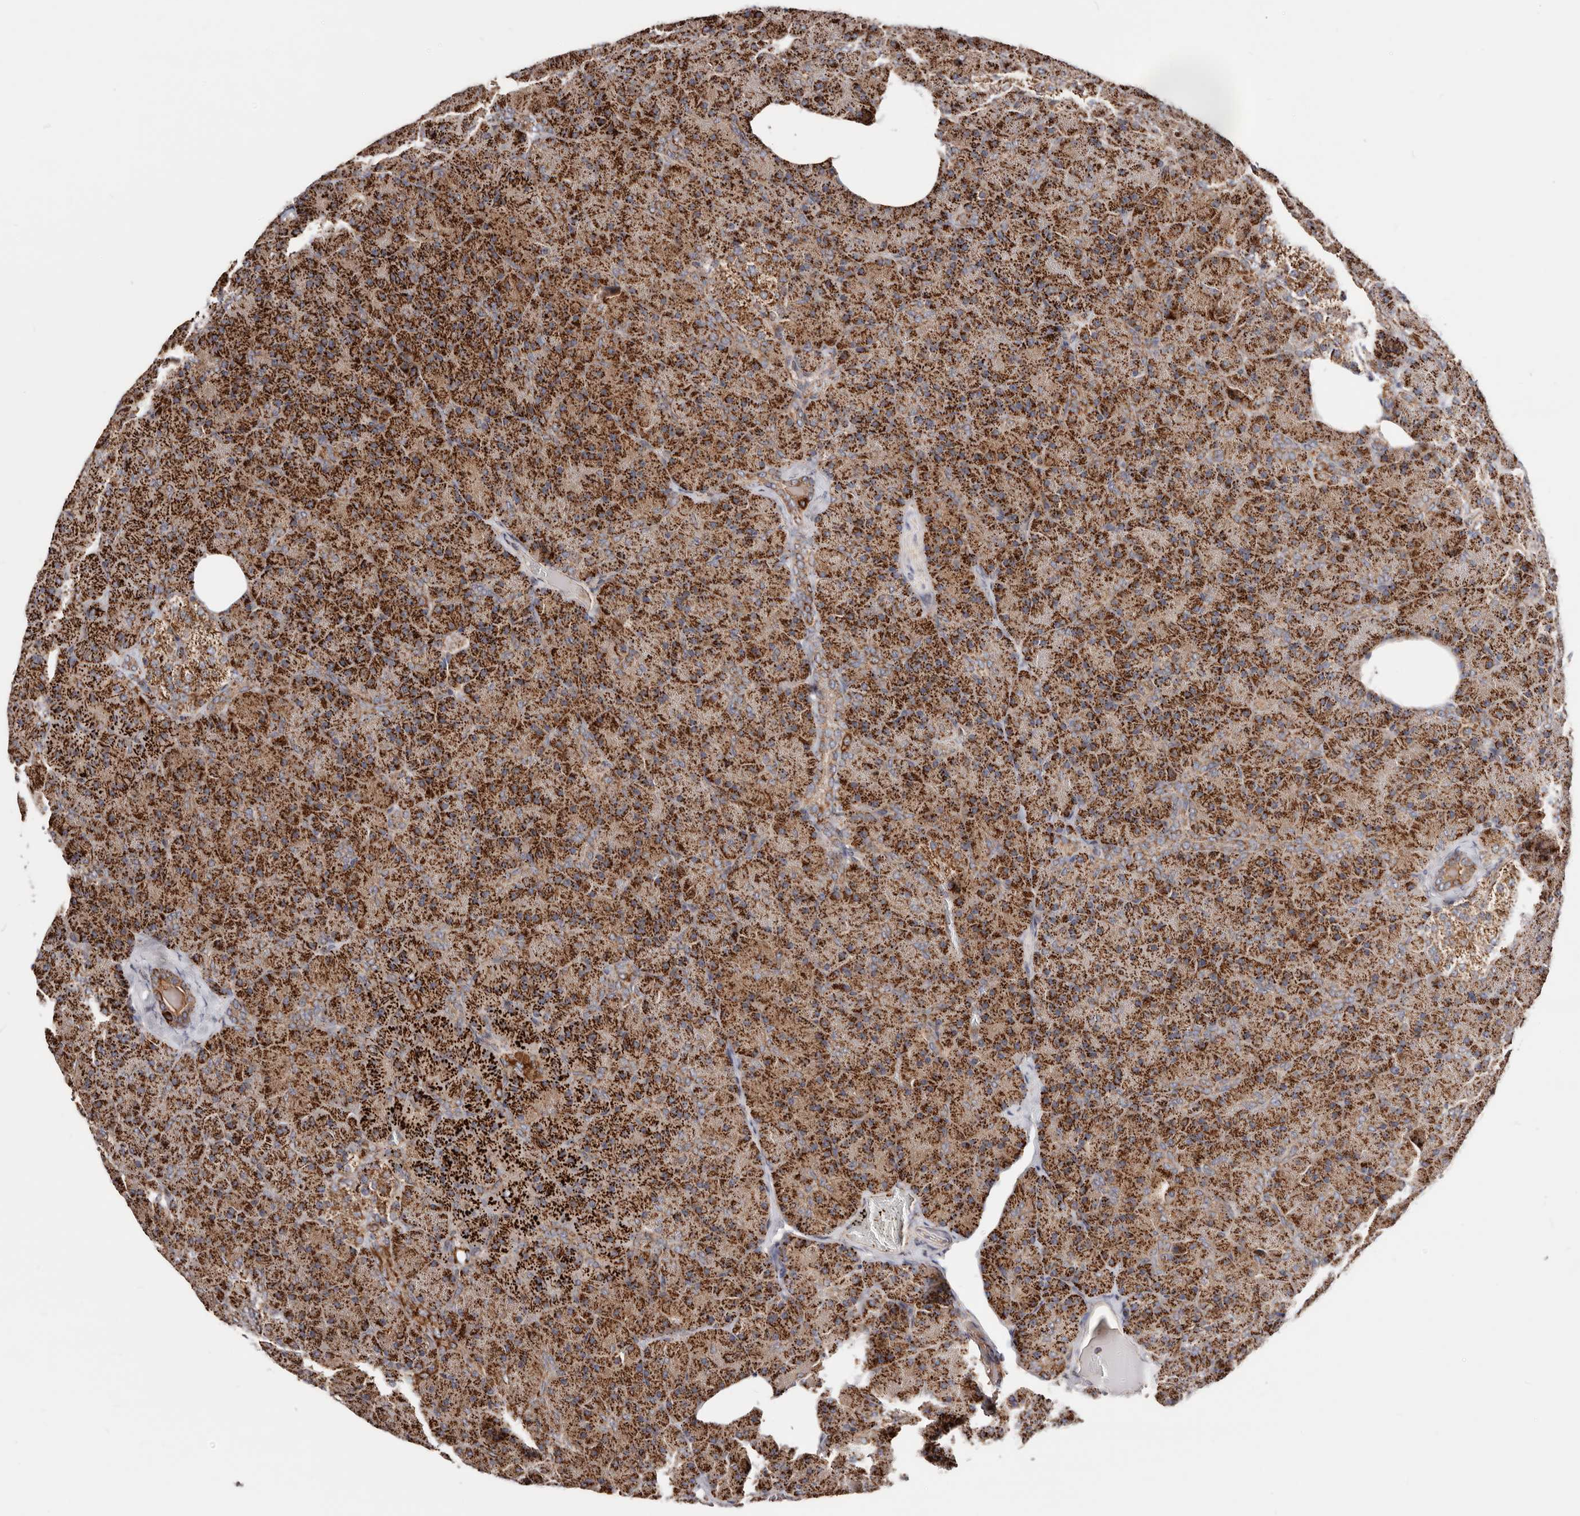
{"staining": {"intensity": "strong", "quantity": ">75%", "location": "cytoplasmic/membranous"}, "tissue": "pancreas", "cell_type": "Exocrine glandular cells", "image_type": "normal", "snomed": [{"axis": "morphology", "description": "Normal tissue, NOS"}, {"axis": "topography", "description": "Pancreas"}], "caption": "Immunohistochemical staining of benign pancreas demonstrates strong cytoplasmic/membranous protein expression in about >75% of exocrine glandular cells. Nuclei are stained in blue.", "gene": "PRKACB", "patient": {"sex": "female", "age": 35}}